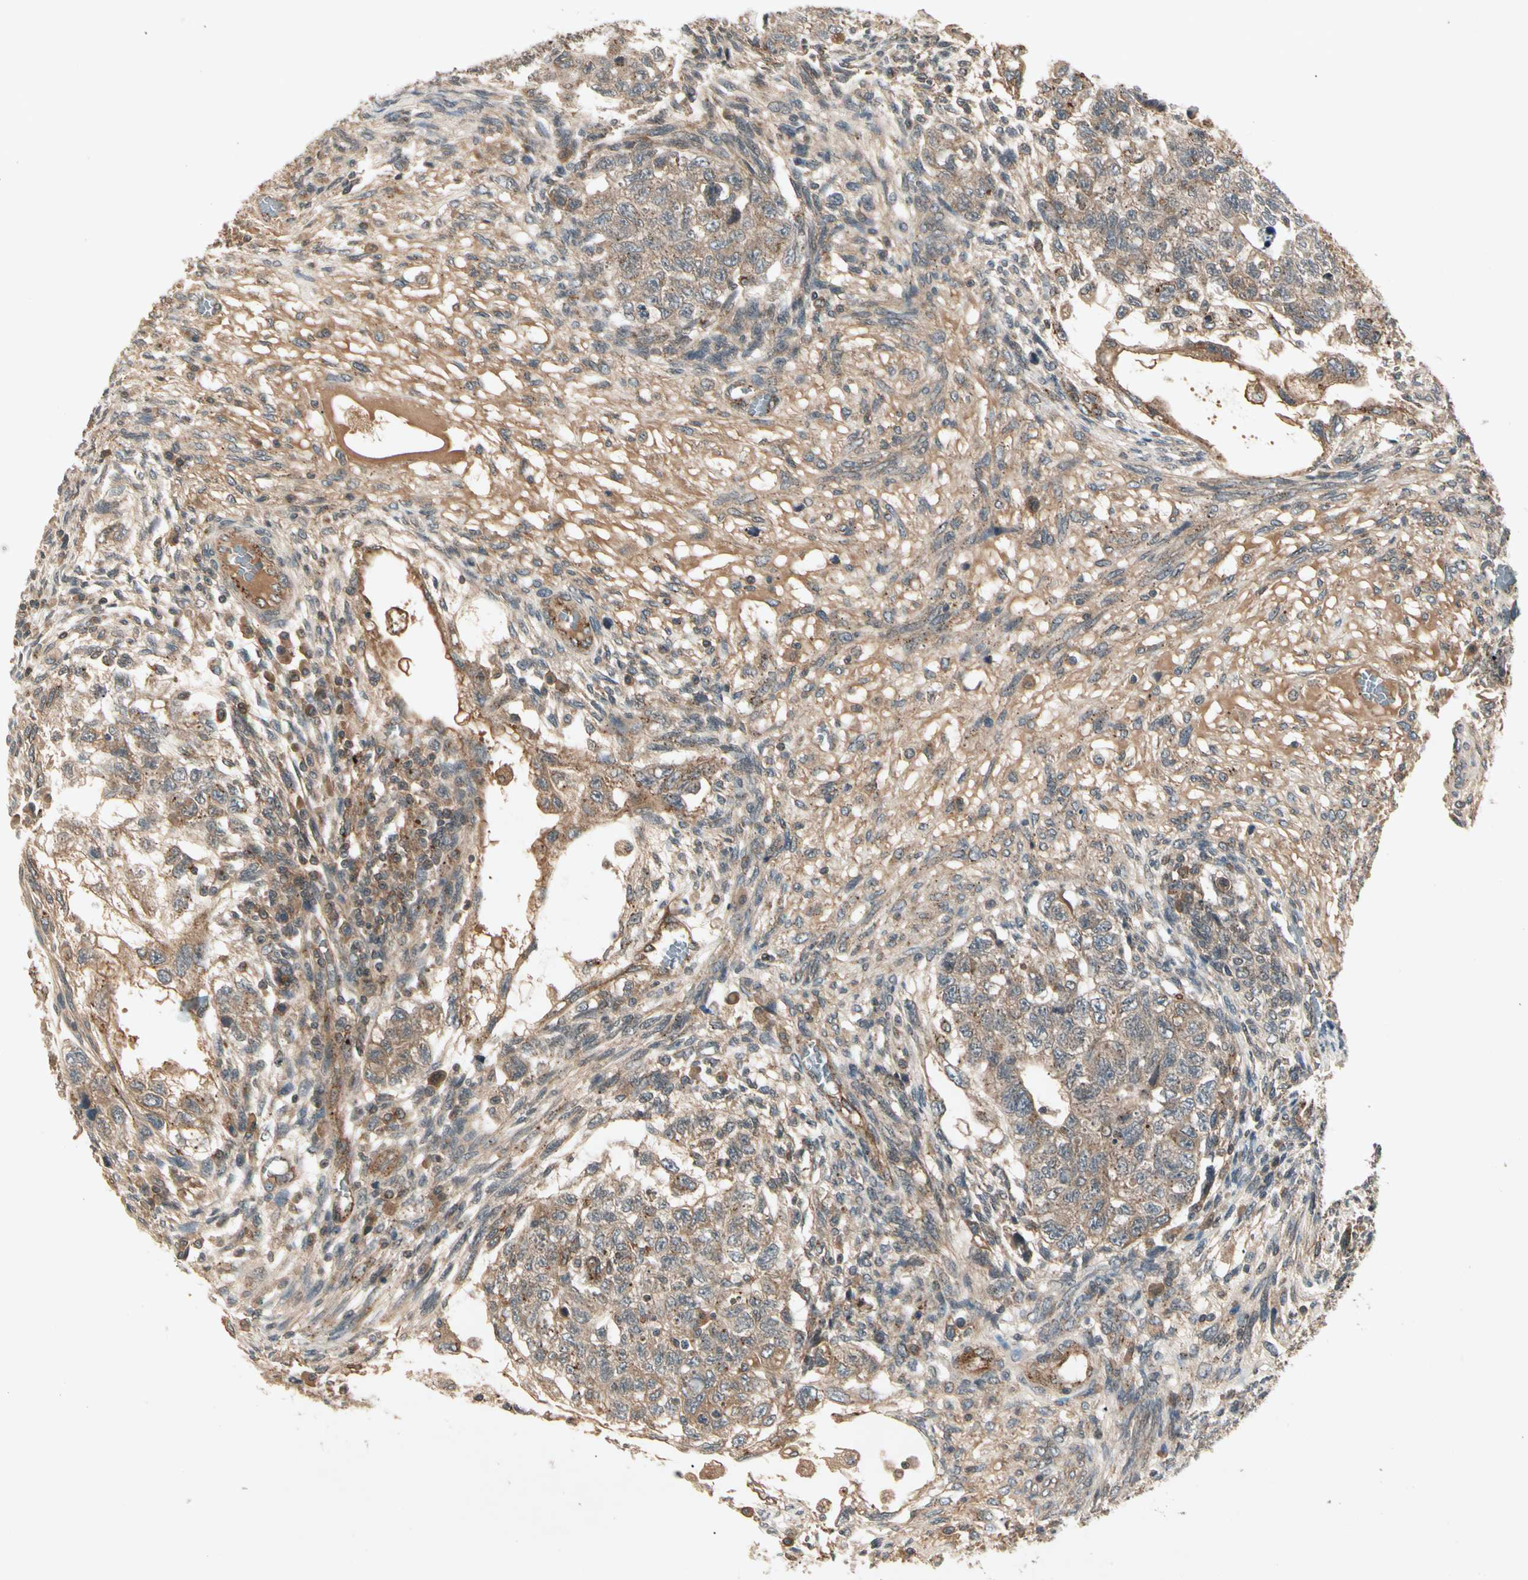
{"staining": {"intensity": "moderate", "quantity": ">75%", "location": "cytoplasmic/membranous"}, "tissue": "testis cancer", "cell_type": "Tumor cells", "image_type": "cancer", "snomed": [{"axis": "morphology", "description": "Normal tissue, NOS"}, {"axis": "morphology", "description": "Carcinoma, Embryonal, NOS"}, {"axis": "topography", "description": "Testis"}], "caption": "The immunohistochemical stain labels moderate cytoplasmic/membranous positivity in tumor cells of testis embryonal carcinoma tissue.", "gene": "FLOT1", "patient": {"sex": "male", "age": 36}}